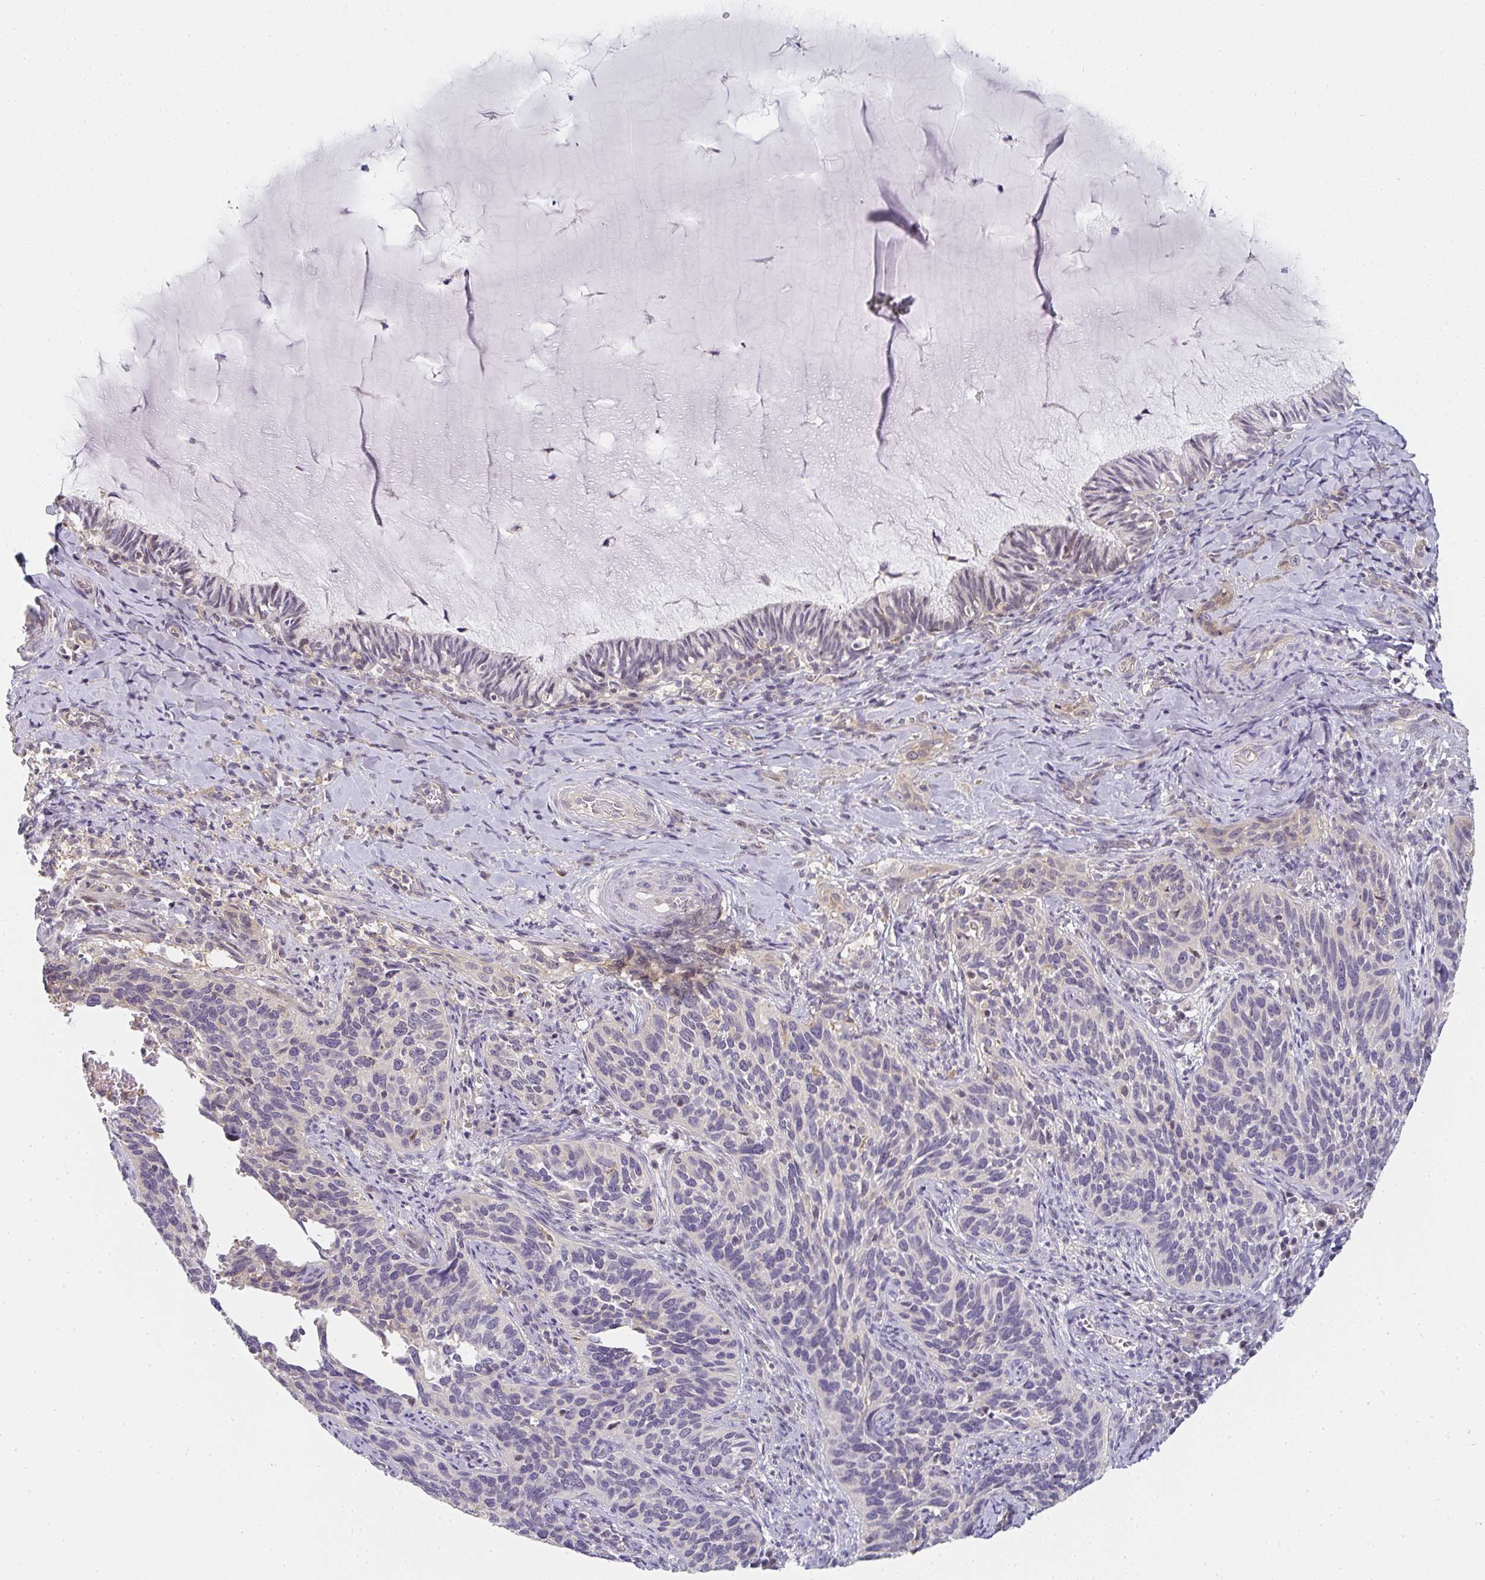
{"staining": {"intensity": "negative", "quantity": "none", "location": "none"}, "tissue": "cervical cancer", "cell_type": "Tumor cells", "image_type": "cancer", "snomed": [{"axis": "morphology", "description": "Squamous cell carcinoma, NOS"}, {"axis": "topography", "description": "Cervix"}], "caption": "Protein analysis of squamous cell carcinoma (cervical) displays no significant positivity in tumor cells. The staining was performed using DAB (3,3'-diaminobenzidine) to visualize the protein expression in brown, while the nuclei were stained in blue with hematoxylin (Magnification: 20x).", "gene": "GSDMB", "patient": {"sex": "female", "age": 51}}